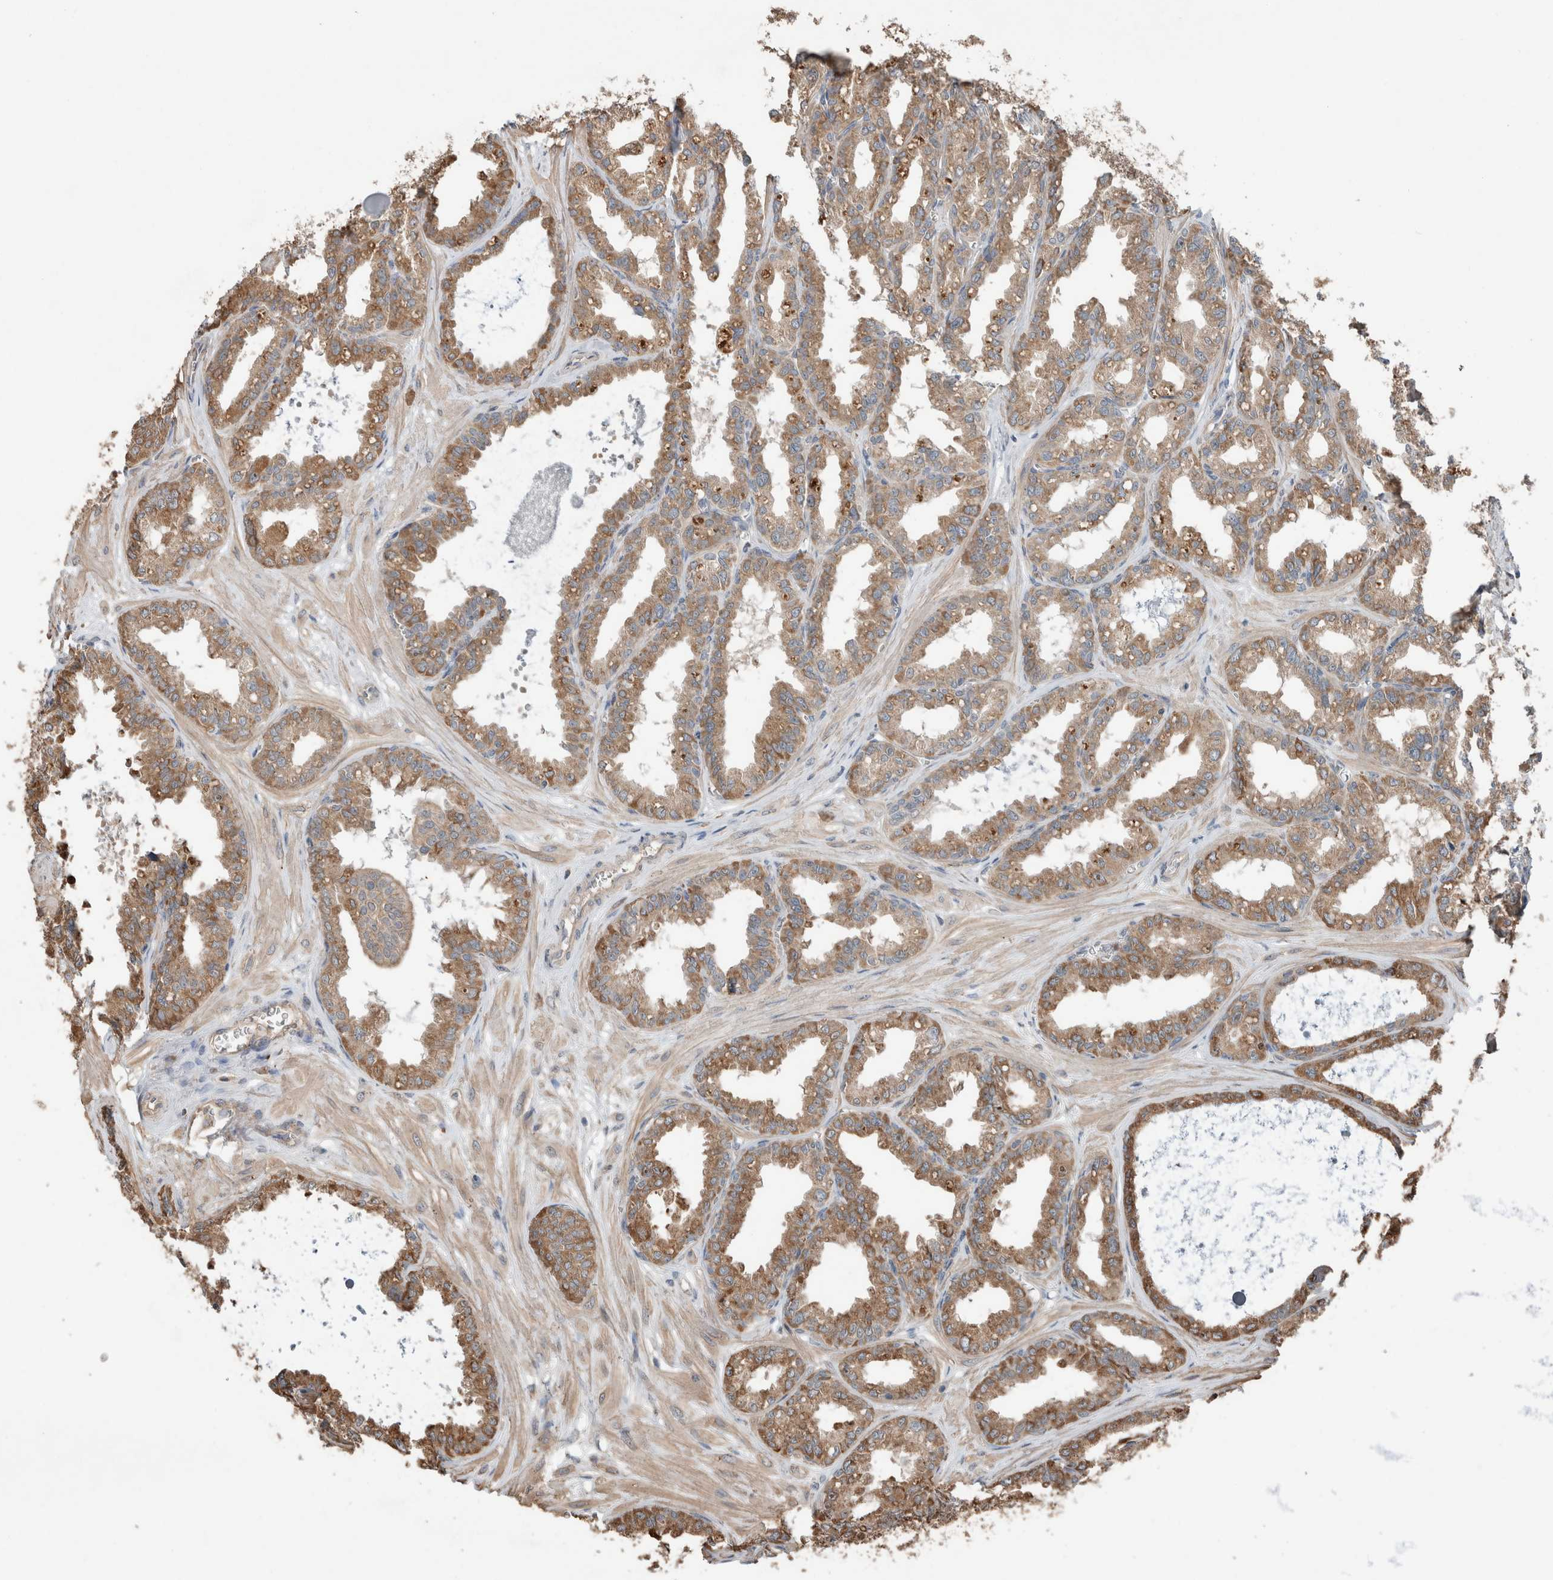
{"staining": {"intensity": "moderate", "quantity": ">75%", "location": "cytoplasmic/membranous"}, "tissue": "seminal vesicle", "cell_type": "Glandular cells", "image_type": "normal", "snomed": [{"axis": "morphology", "description": "Normal tissue, NOS"}, {"axis": "topography", "description": "Prostate"}, {"axis": "topography", "description": "Seminal veicle"}], "caption": "Protein staining displays moderate cytoplasmic/membranous expression in approximately >75% of glandular cells in benign seminal vesicle.", "gene": "KLK14", "patient": {"sex": "male", "age": 51}}